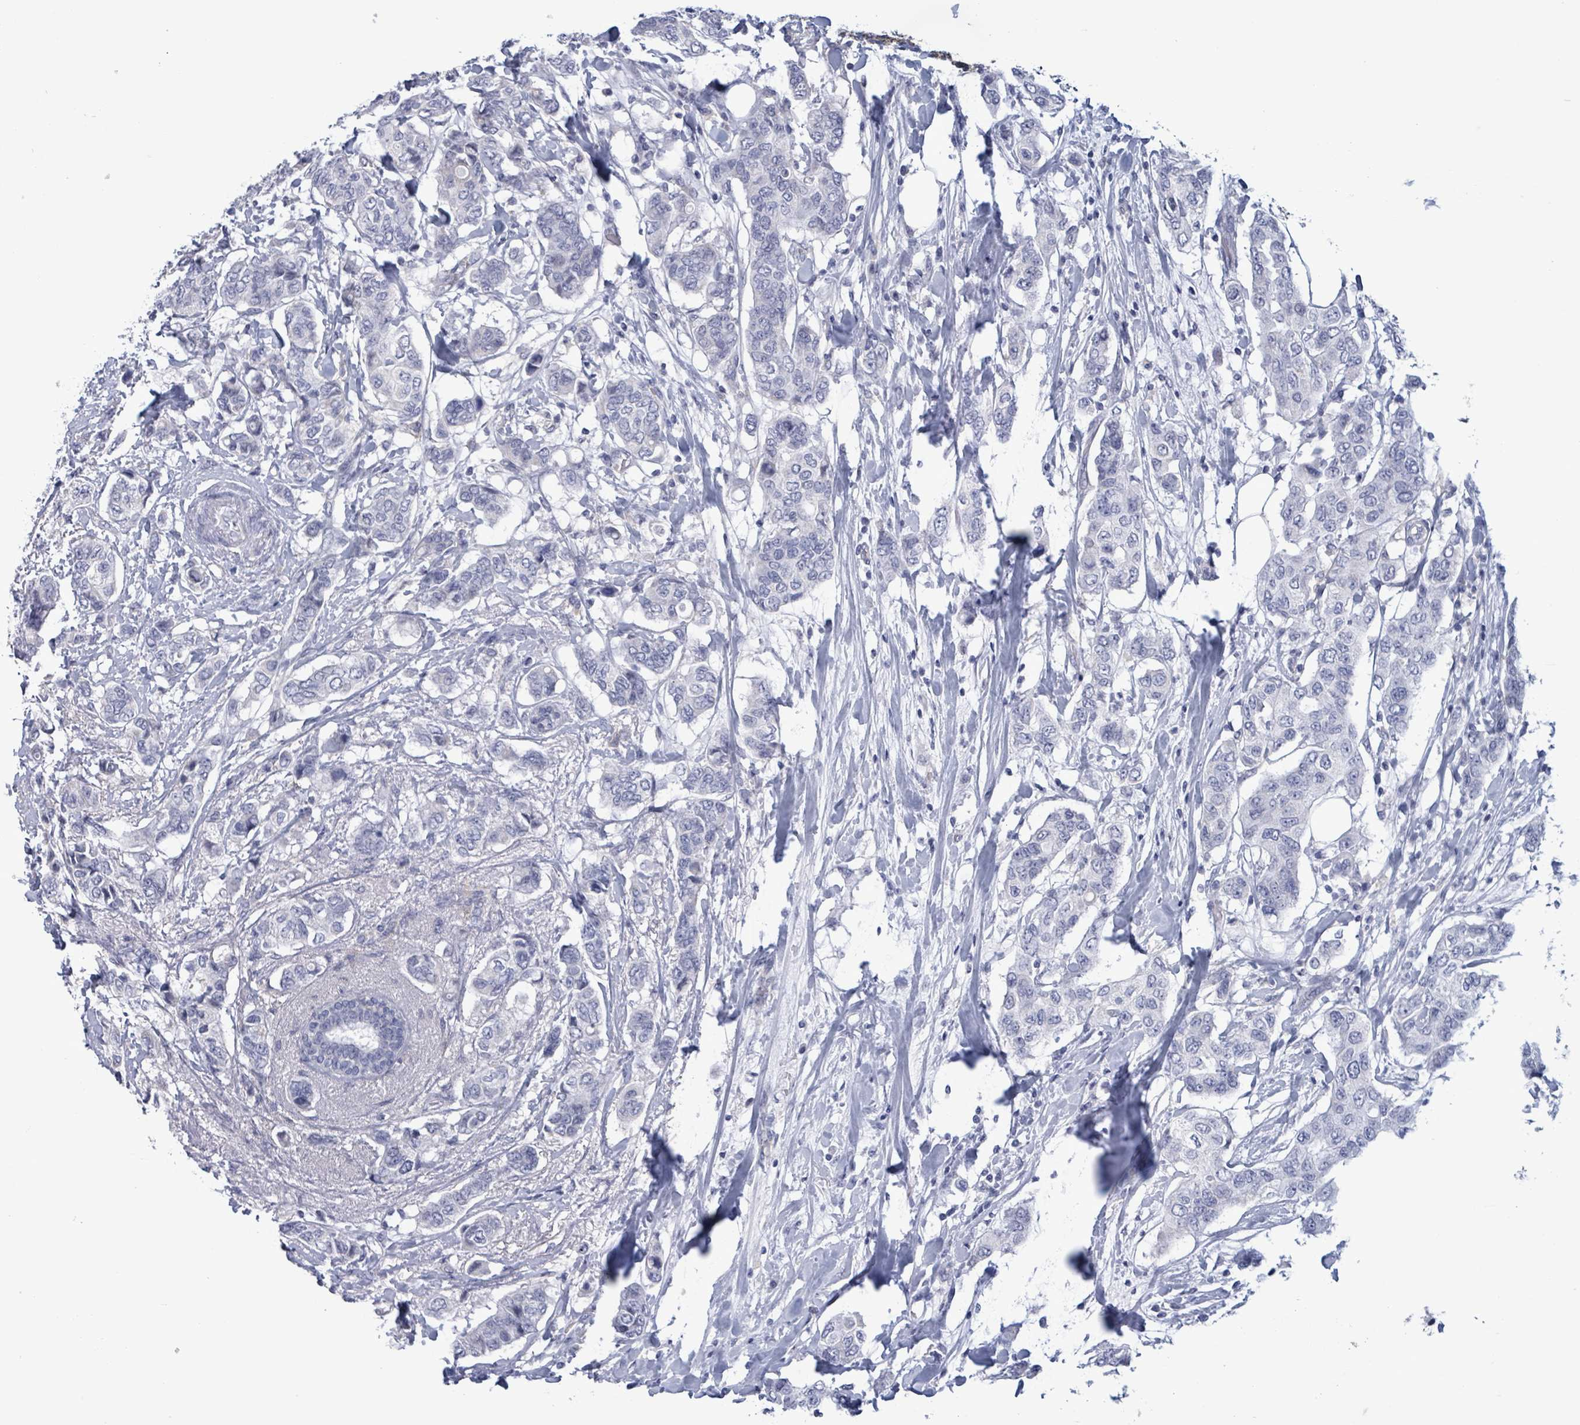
{"staining": {"intensity": "negative", "quantity": "none", "location": "none"}, "tissue": "breast cancer", "cell_type": "Tumor cells", "image_type": "cancer", "snomed": [{"axis": "morphology", "description": "Lobular carcinoma"}, {"axis": "topography", "description": "Breast"}], "caption": "Immunohistochemistry image of neoplastic tissue: human breast cancer (lobular carcinoma) stained with DAB demonstrates no significant protein staining in tumor cells.", "gene": "BSG", "patient": {"sex": "female", "age": 51}}